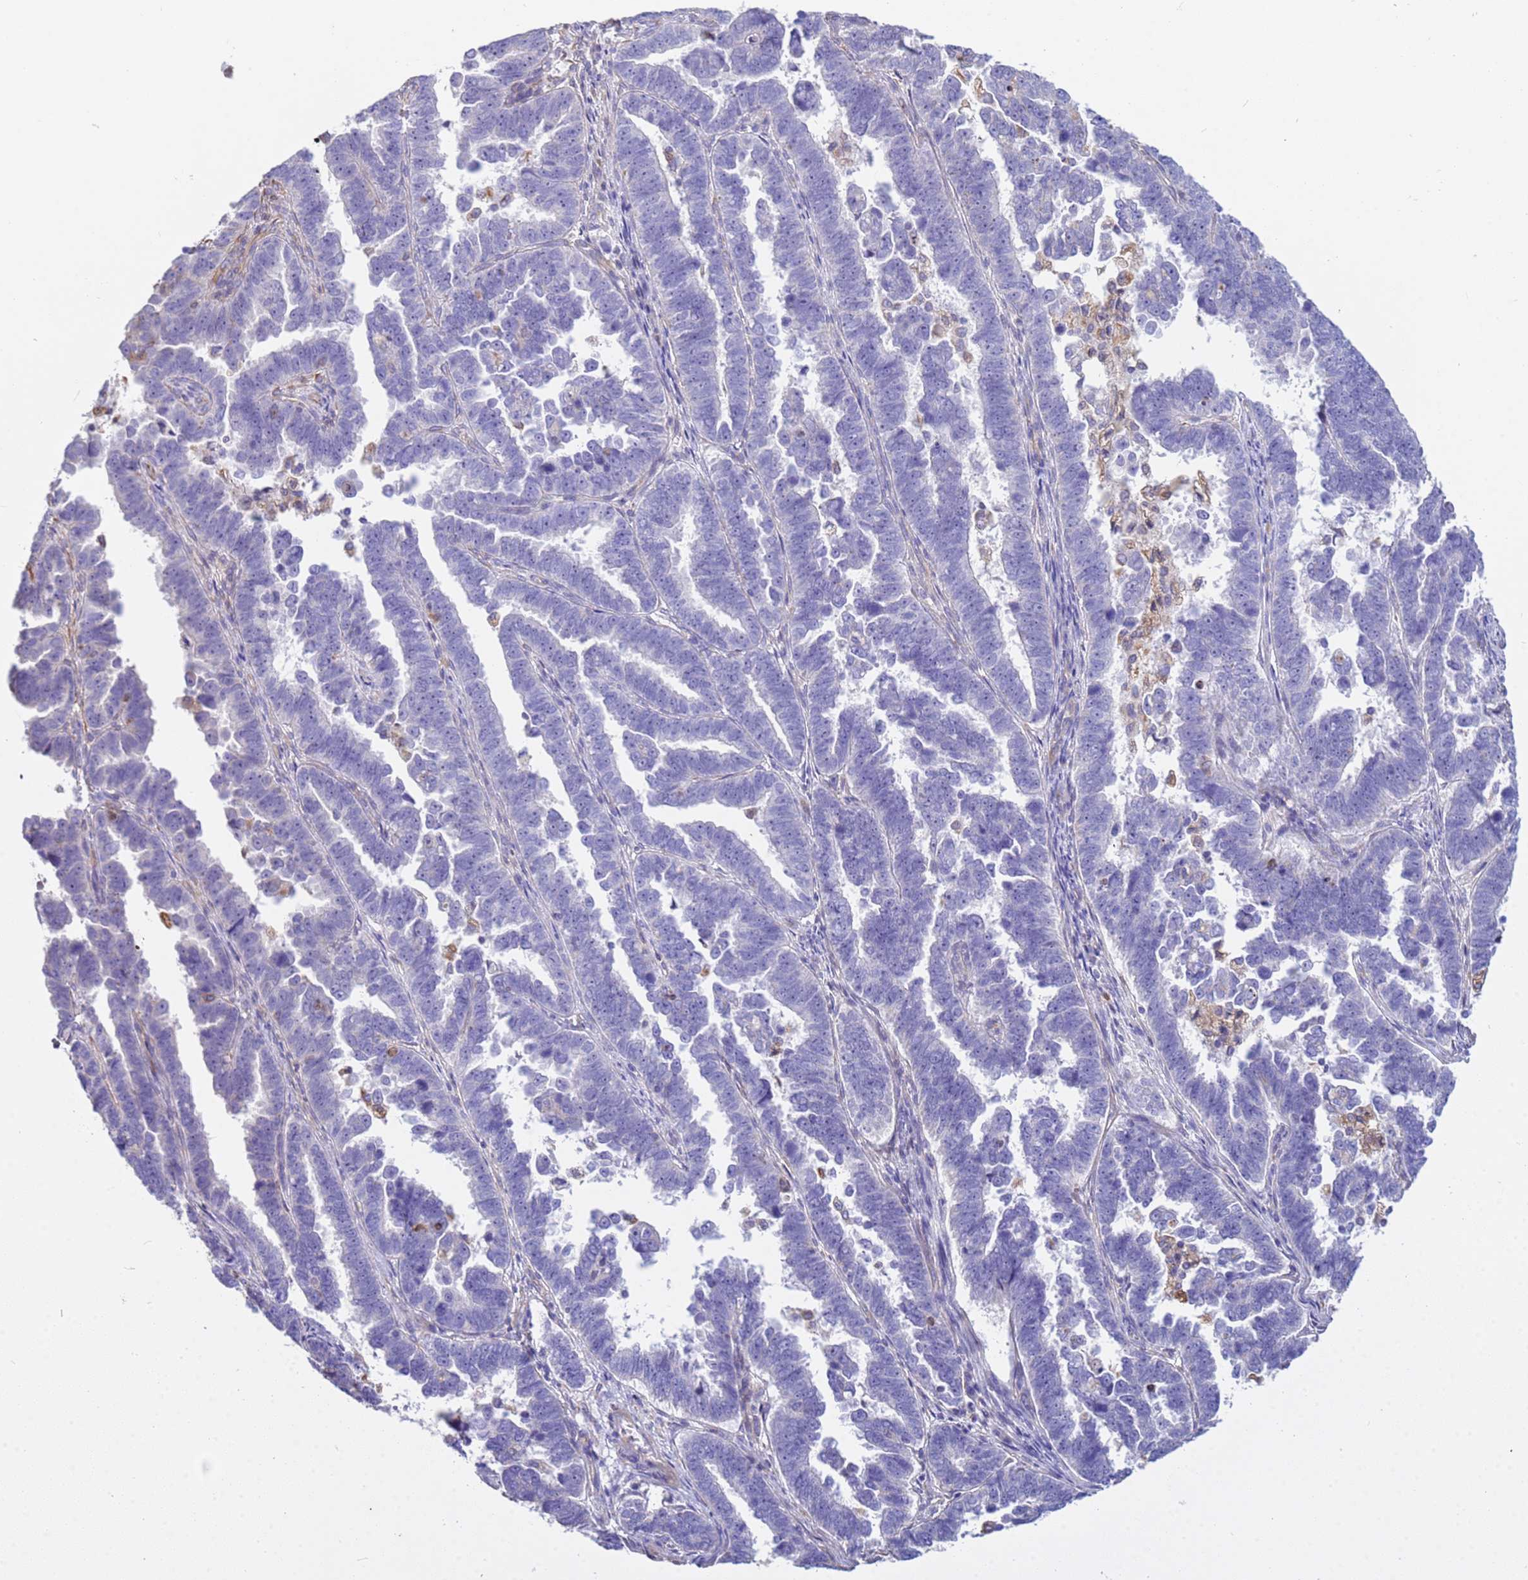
{"staining": {"intensity": "negative", "quantity": "none", "location": "none"}, "tissue": "endometrial cancer", "cell_type": "Tumor cells", "image_type": "cancer", "snomed": [{"axis": "morphology", "description": "Adenocarcinoma, NOS"}, {"axis": "topography", "description": "Endometrium"}], "caption": "This is an immunohistochemistry (IHC) histopathology image of adenocarcinoma (endometrial). There is no positivity in tumor cells.", "gene": "TCEAL3", "patient": {"sex": "female", "age": 75}}